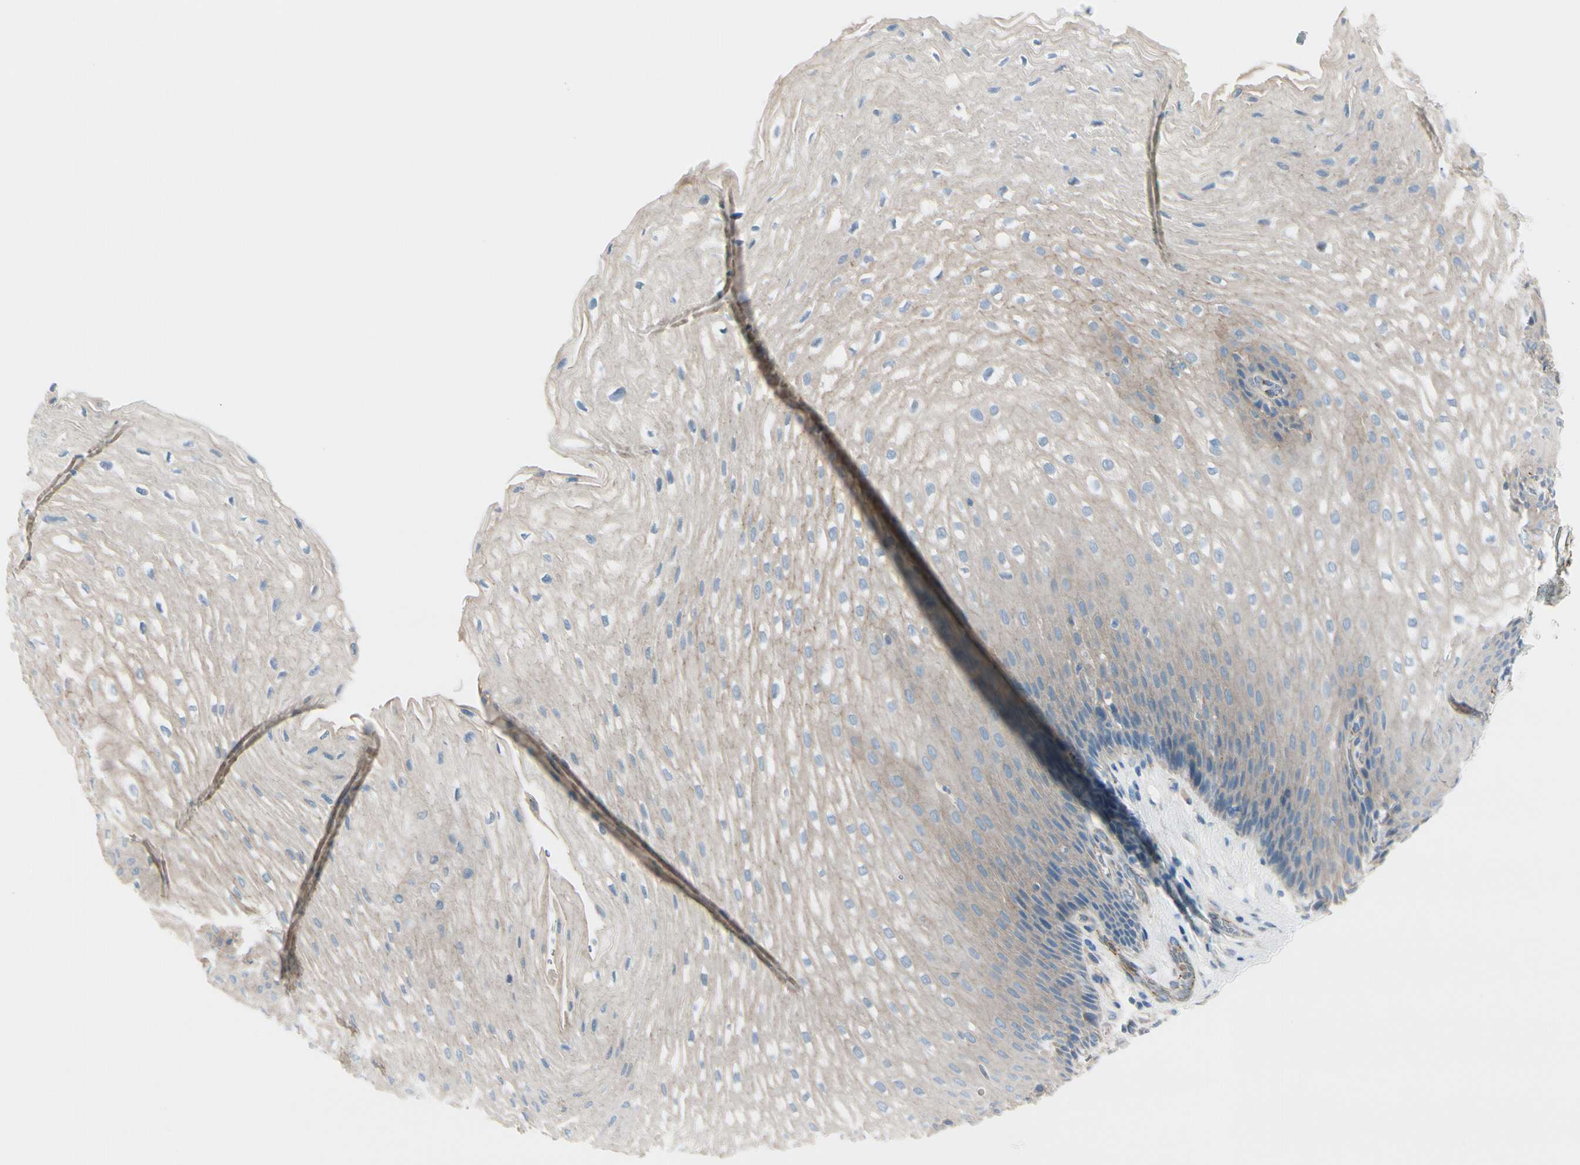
{"staining": {"intensity": "weak", "quantity": "25%-75%", "location": "cytoplasmic/membranous"}, "tissue": "esophagus", "cell_type": "Squamous epithelial cells", "image_type": "normal", "snomed": [{"axis": "morphology", "description": "Normal tissue, NOS"}, {"axis": "topography", "description": "Esophagus"}], "caption": "An image of human esophagus stained for a protein shows weak cytoplasmic/membranous brown staining in squamous epithelial cells. (Brightfield microscopy of DAB IHC at high magnification).", "gene": "TJP1", "patient": {"sex": "male", "age": 48}}